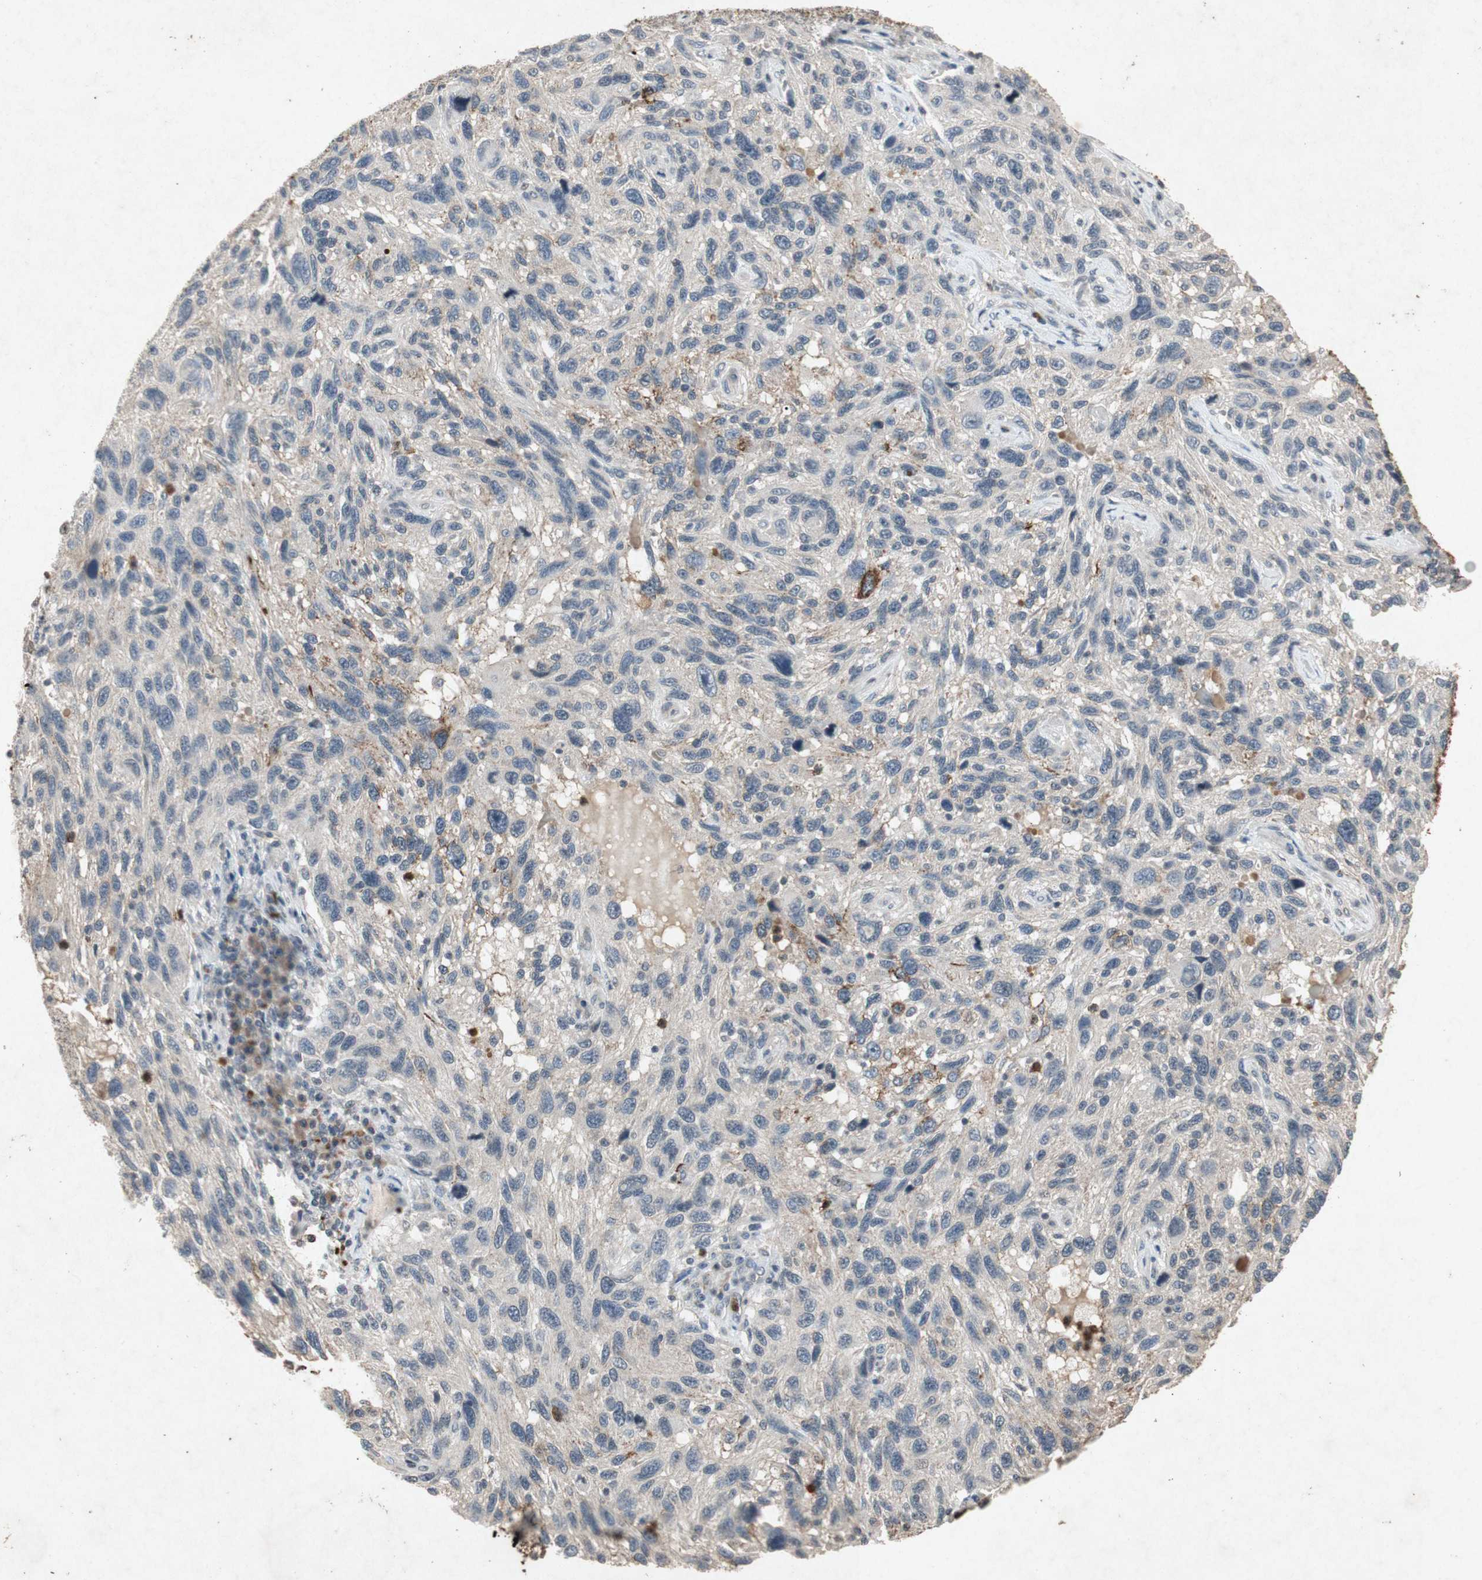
{"staining": {"intensity": "negative", "quantity": "none", "location": "none"}, "tissue": "melanoma", "cell_type": "Tumor cells", "image_type": "cancer", "snomed": [{"axis": "morphology", "description": "Malignant melanoma, NOS"}, {"axis": "topography", "description": "Skin"}], "caption": "This is a image of immunohistochemistry (IHC) staining of malignant melanoma, which shows no staining in tumor cells.", "gene": "MSRB1", "patient": {"sex": "male", "age": 53}}